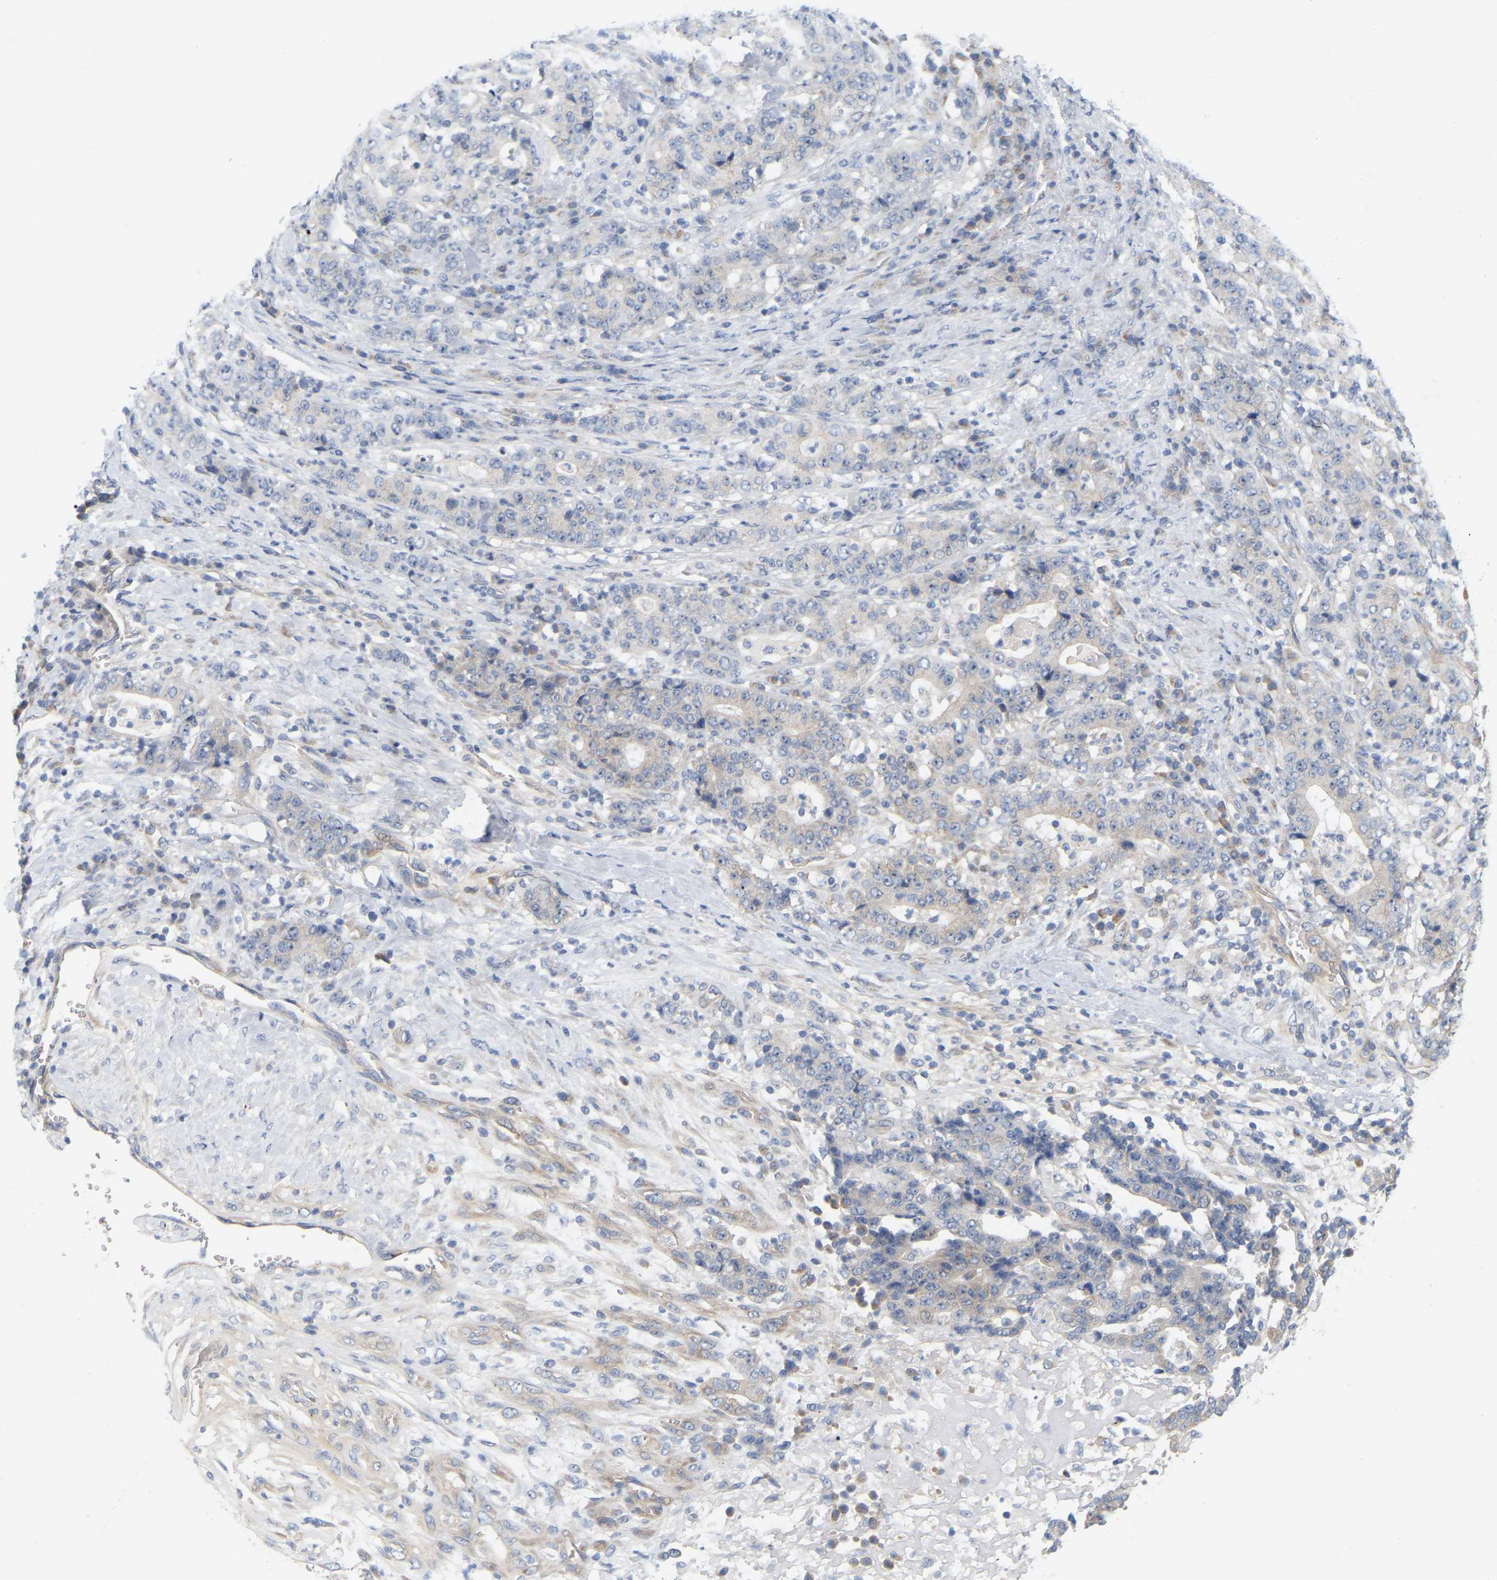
{"staining": {"intensity": "negative", "quantity": "none", "location": "none"}, "tissue": "stomach cancer", "cell_type": "Tumor cells", "image_type": "cancer", "snomed": [{"axis": "morphology", "description": "Normal tissue, NOS"}, {"axis": "morphology", "description": "Adenocarcinoma, NOS"}, {"axis": "topography", "description": "Stomach, upper"}, {"axis": "topography", "description": "Stomach"}], "caption": "Micrograph shows no protein expression in tumor cells of adenocarcinoma (stomach) tissue. (DAB immunohistochemistry with hematoxylin counter stain).", "gene": "MINDY4", "patient": {"sex": "male", "age": 59}}